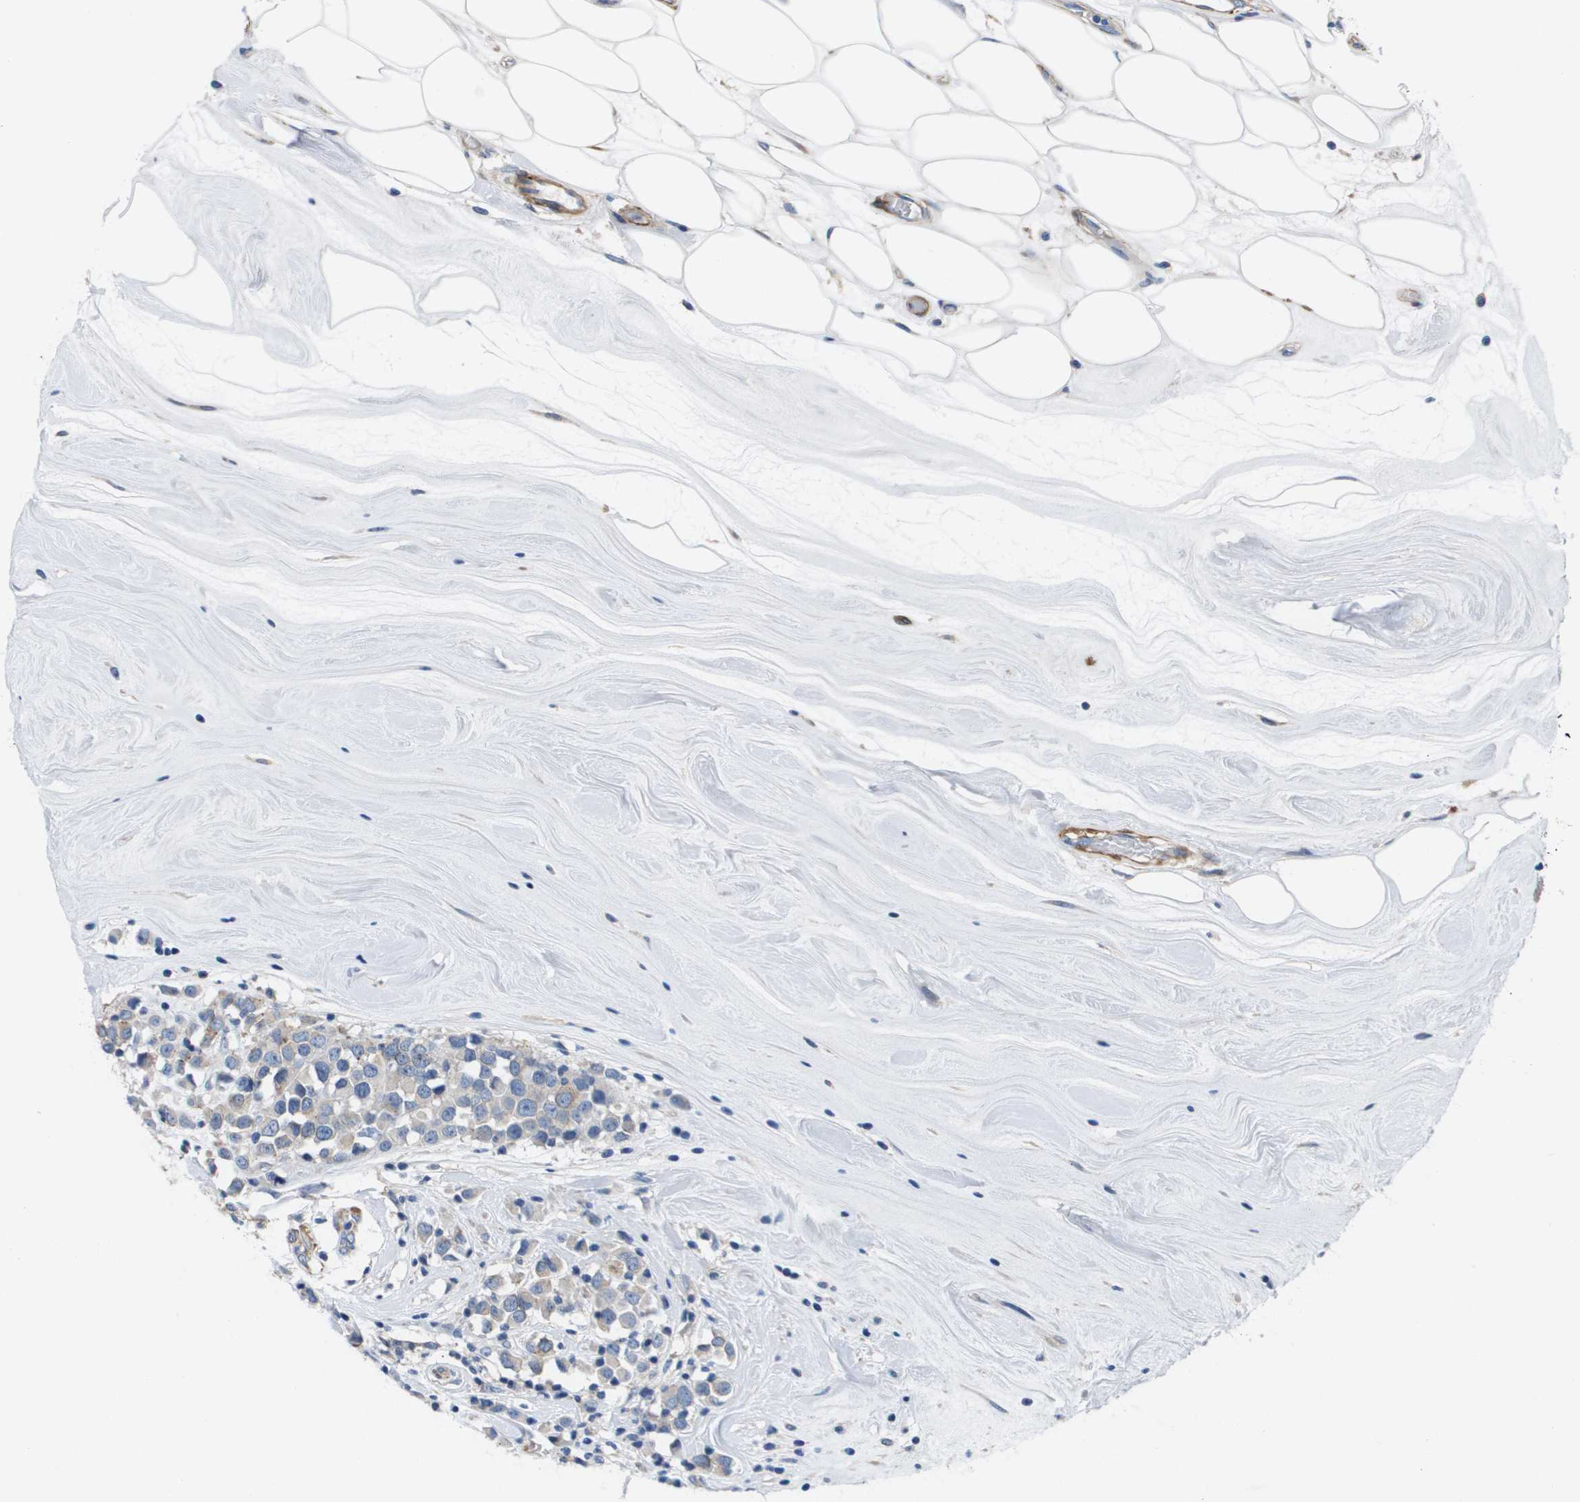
{"staining": {"intensity": "weak", "quantity": ">75%", "location": "cytoplasmic/membranous"}, "tissue": "breast cancer", "cell_type": "Tumor cells", "image_type": "cancer", "snomed": [{"axis": "morphology", "description": "Duct carcinoma"}, {"axis": "topography", "description": "Breast"}], "caption": "Approximately >75% of tumor cells in human breast cancer demonstrate weak cytoplasmic/membranous protein expression as visualized by brown immunohistochemical staining.", "gene": "LPP", "patient": {"sex": "female", "age": 61}}